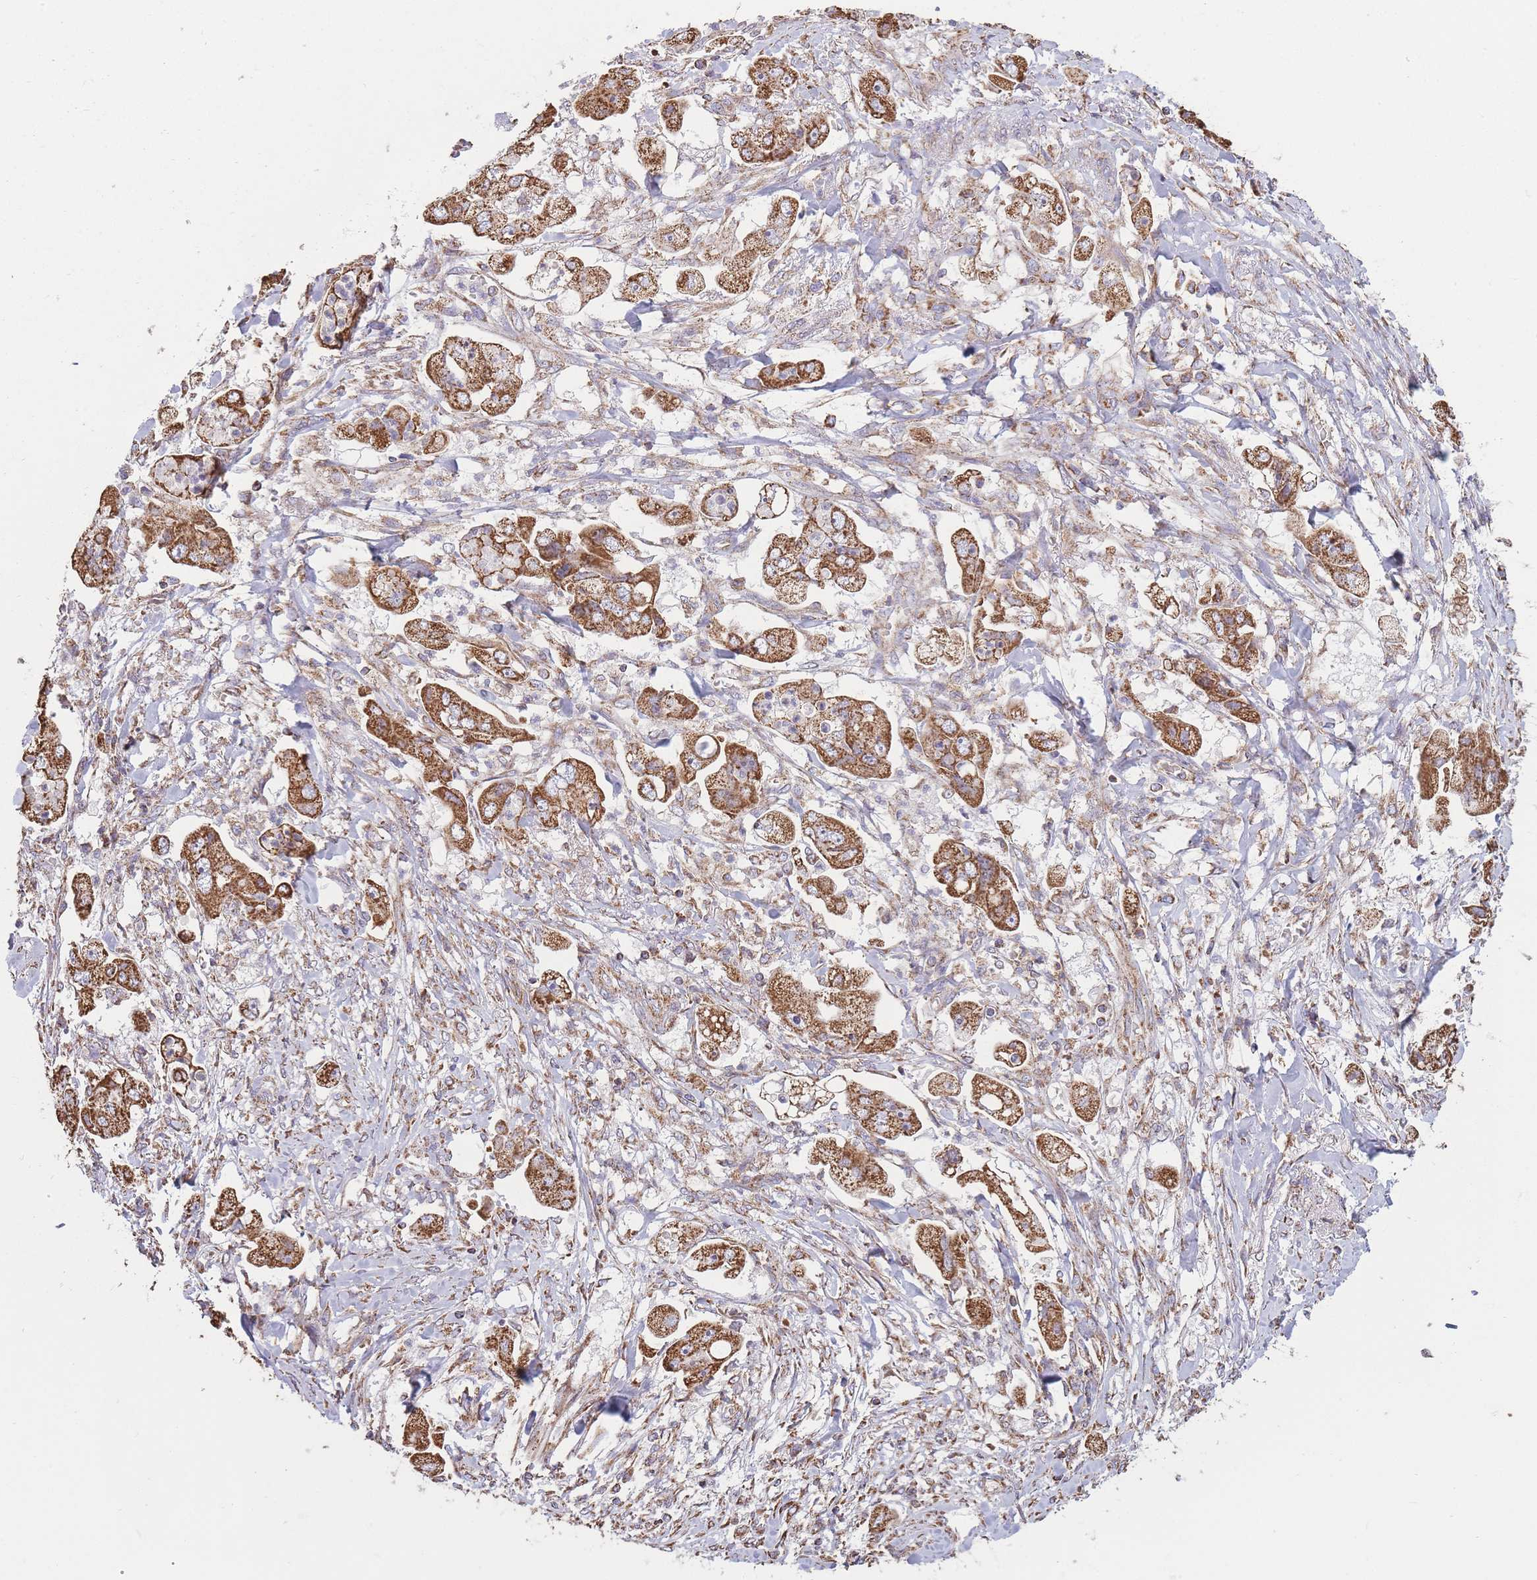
{"staining": {"intensity": "strong", "quantity": ">75%", "location": "cytoplasmic/membranous"}, "tissue": "stomach cancer", "cell_type": "Tumor cells", "image_type": "cancer", "snomed": [{"axis": "morphology", "description": "Adenocarcinoma, NOS"}, {"axis": "topography", "description": "Stomach"}], "caption": "Stomach cancer tissue demonstrates strong cytoplasmic/membranous positivity in approximately >75% of tumor cells, visualized by immunohistochemistry.", "gene": "KIF16B", "patient": {"sex": "male", "age": 62}}